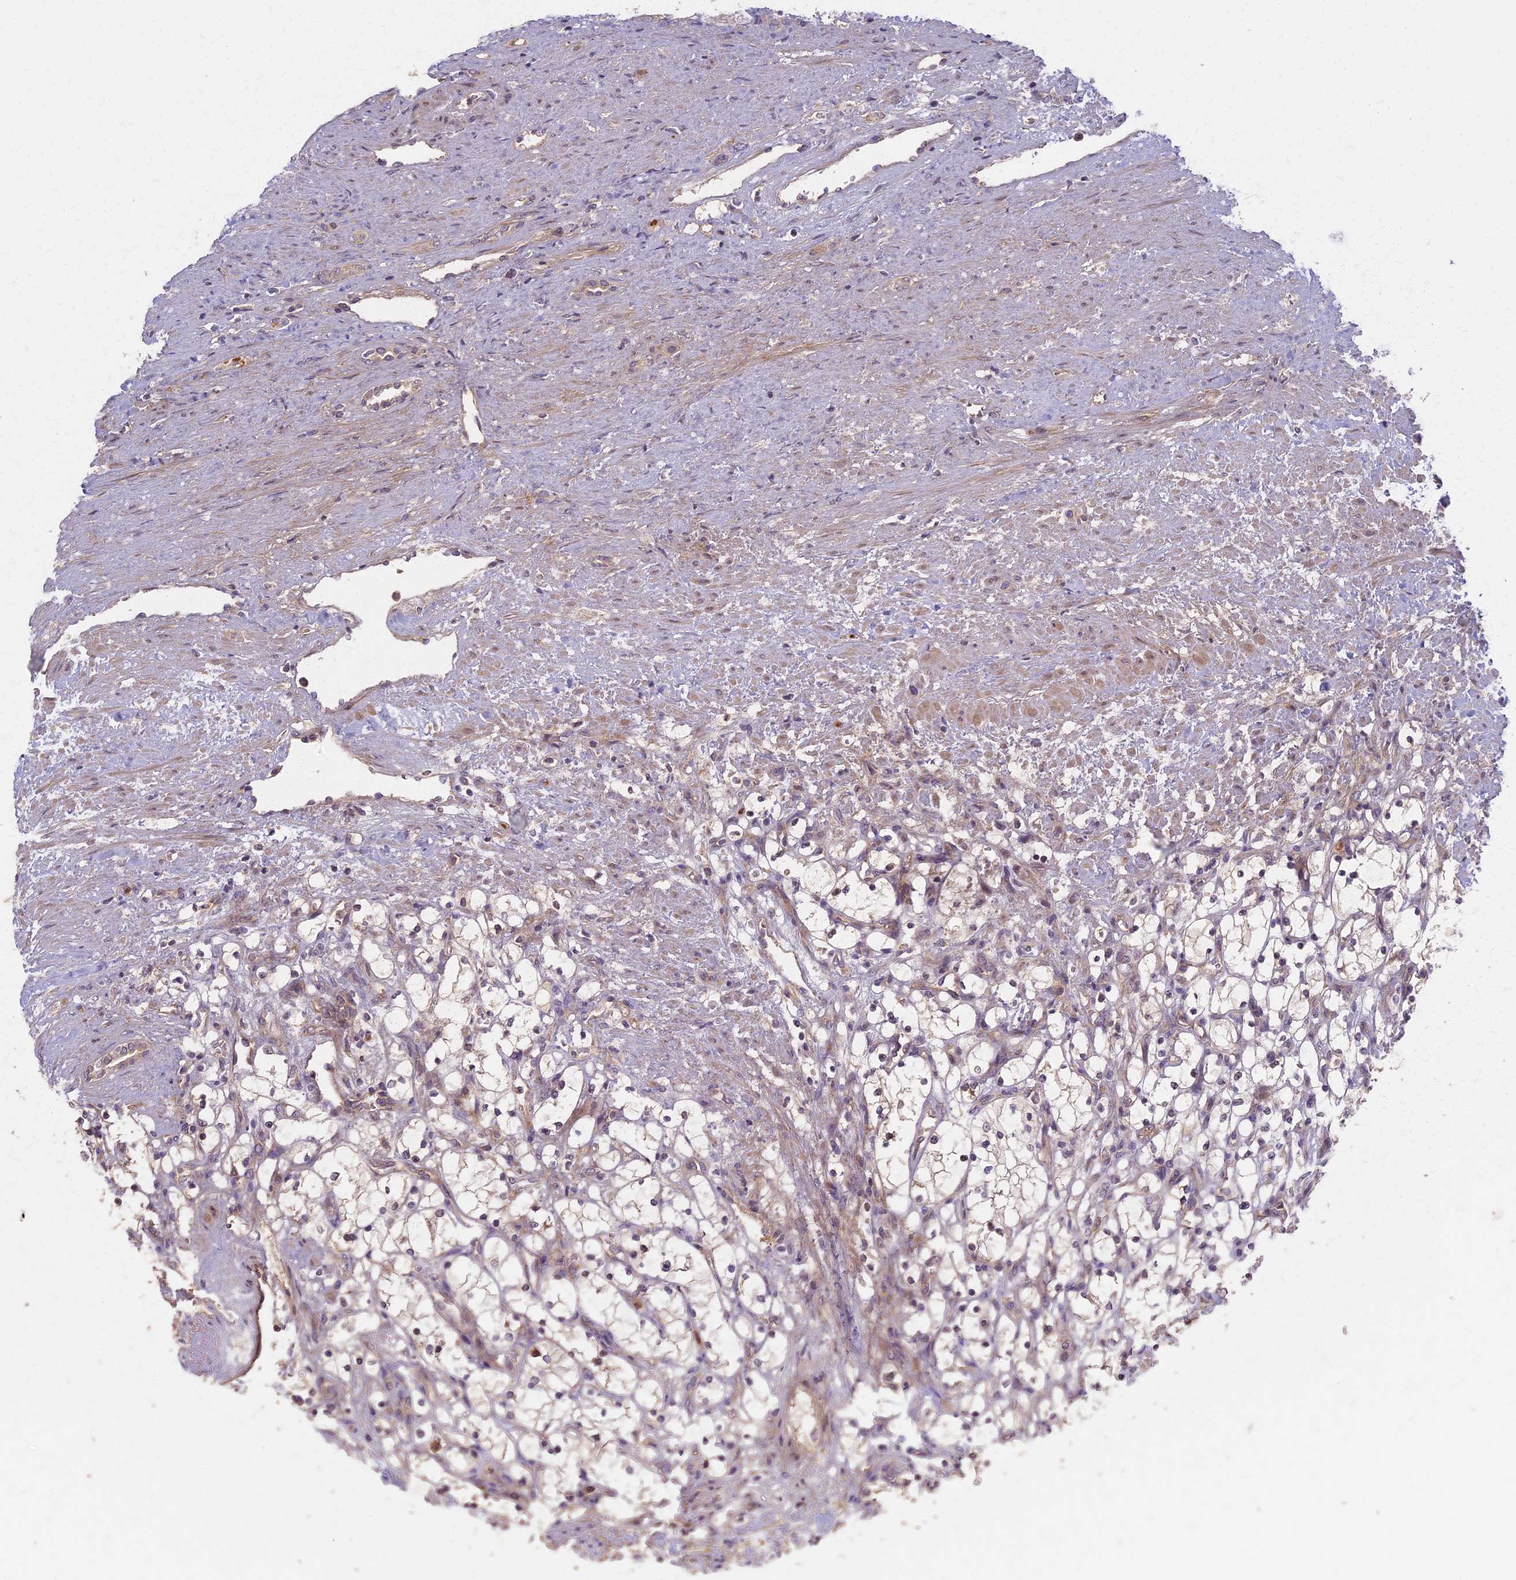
{"staining": {"intensity": "negative", "quantity": "none", "location": "none"}, "tissue": "renal cancer", "cell_type": "Tumor cells", "image_type": "cancer", "snomed": [{"axis": "morphology", "description": "Adenocarcinoma, NOS"}, {"axis": "topography", "description": "Kidney"}], "caption": "Immunohistochemical staining of human renal cancer (adenocarcinoma) reveals no significant staining in tumor cells.", "gene": "AP4E1", "patient": {"sex": "female", "age": 69}}